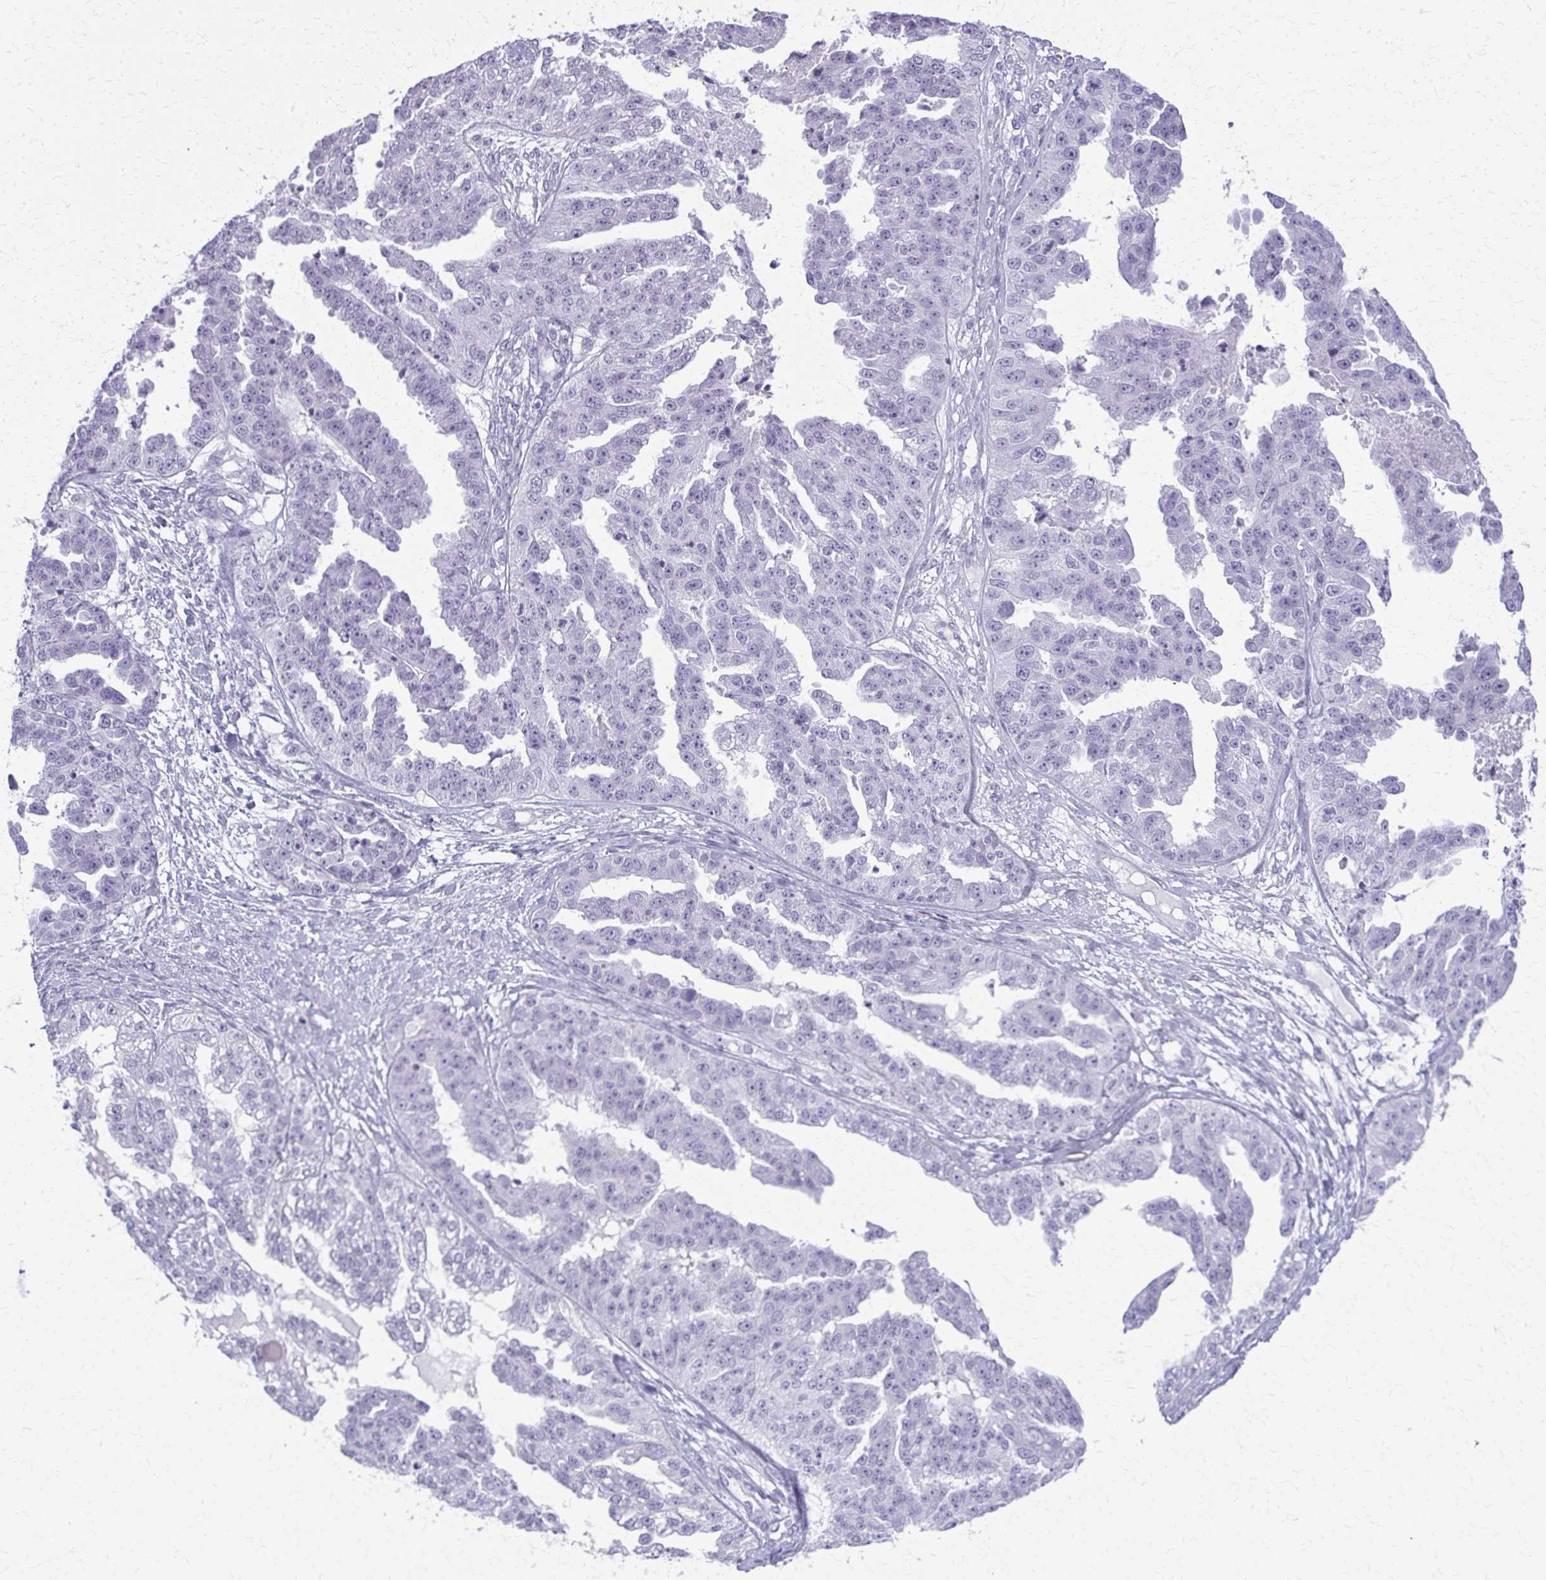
{"staining": {"intensity": "negative", "quantity": "none", "location": "none"}, "tissue": "ovarian cancer", "cell_type": "Tumor cells", "image_type": "cancer", "snomed": [{"axis": "morphology", "description": "Cystadenocarcinoma, serous, NOS"}, {"axis": "topography", "description": "Ovary"}], "caption": "Immunohistochemical staining of serous cystadenocarcinoma (ovarian) exhibits no significant staining in tumor cells. (Brightfield microscopy of DAB immunohistochemistry (IHC) at high magnification).", "gene": "CA3", "patient": {"sex": "female", "age": 58}}